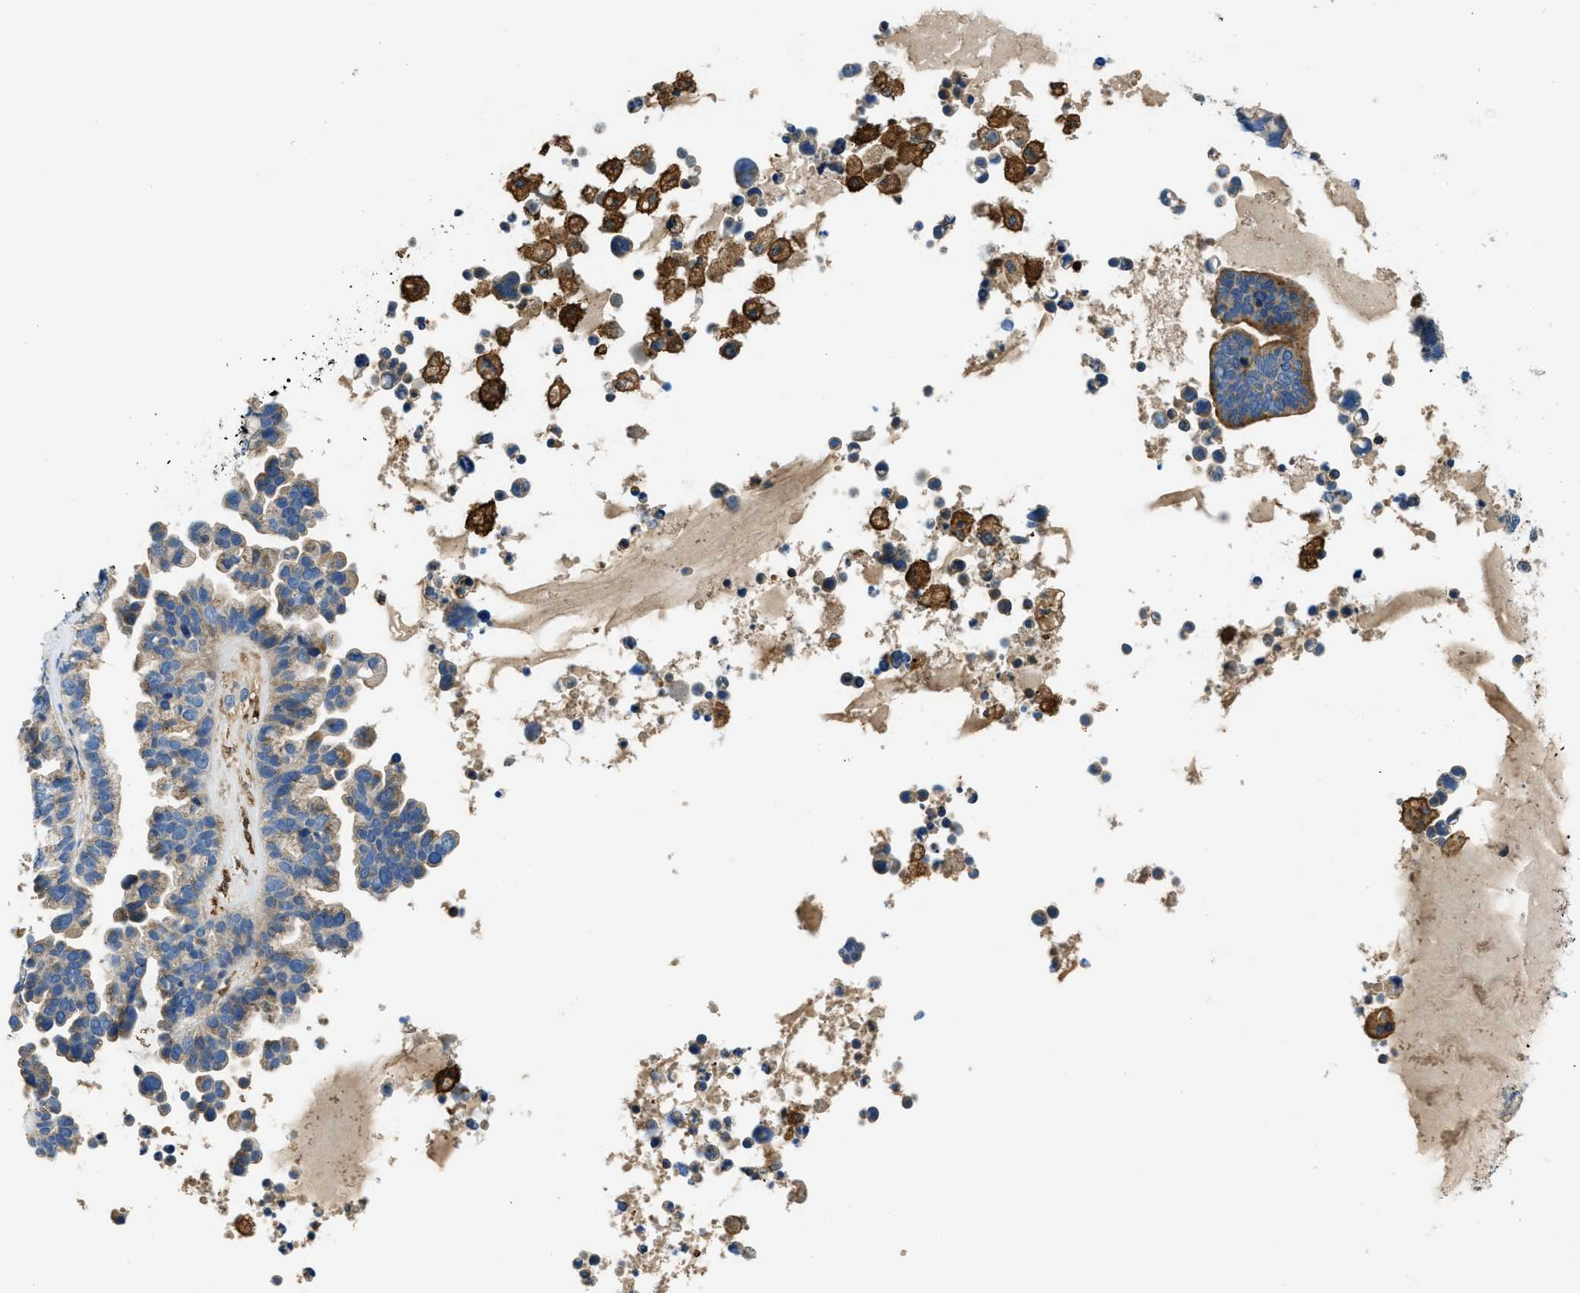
{"staining": {"intensity": "weak", "quantity": ">75%", "location": "cytoplasmic/membranous"}, "tissue": "ovarian cancer", "cell_type": "Tumor cells", "image_type": "cancer", "snomed": [{"axis": "morphology", "description": "Cystadenocarcinoma, serous, NOS"}, {"axis": "topography", "description": "Ovary"}], "caption": "DAB (3,3'-diaminobenzidine) immunohistochemical staining of serous cystadenocarcinoma (ovarian) reveals weak cytoplasmic/membranous protein positivity in about >75% of tumor cells.", "gene": "RFFL", "patient": {"sex": "female", "age": 56}}